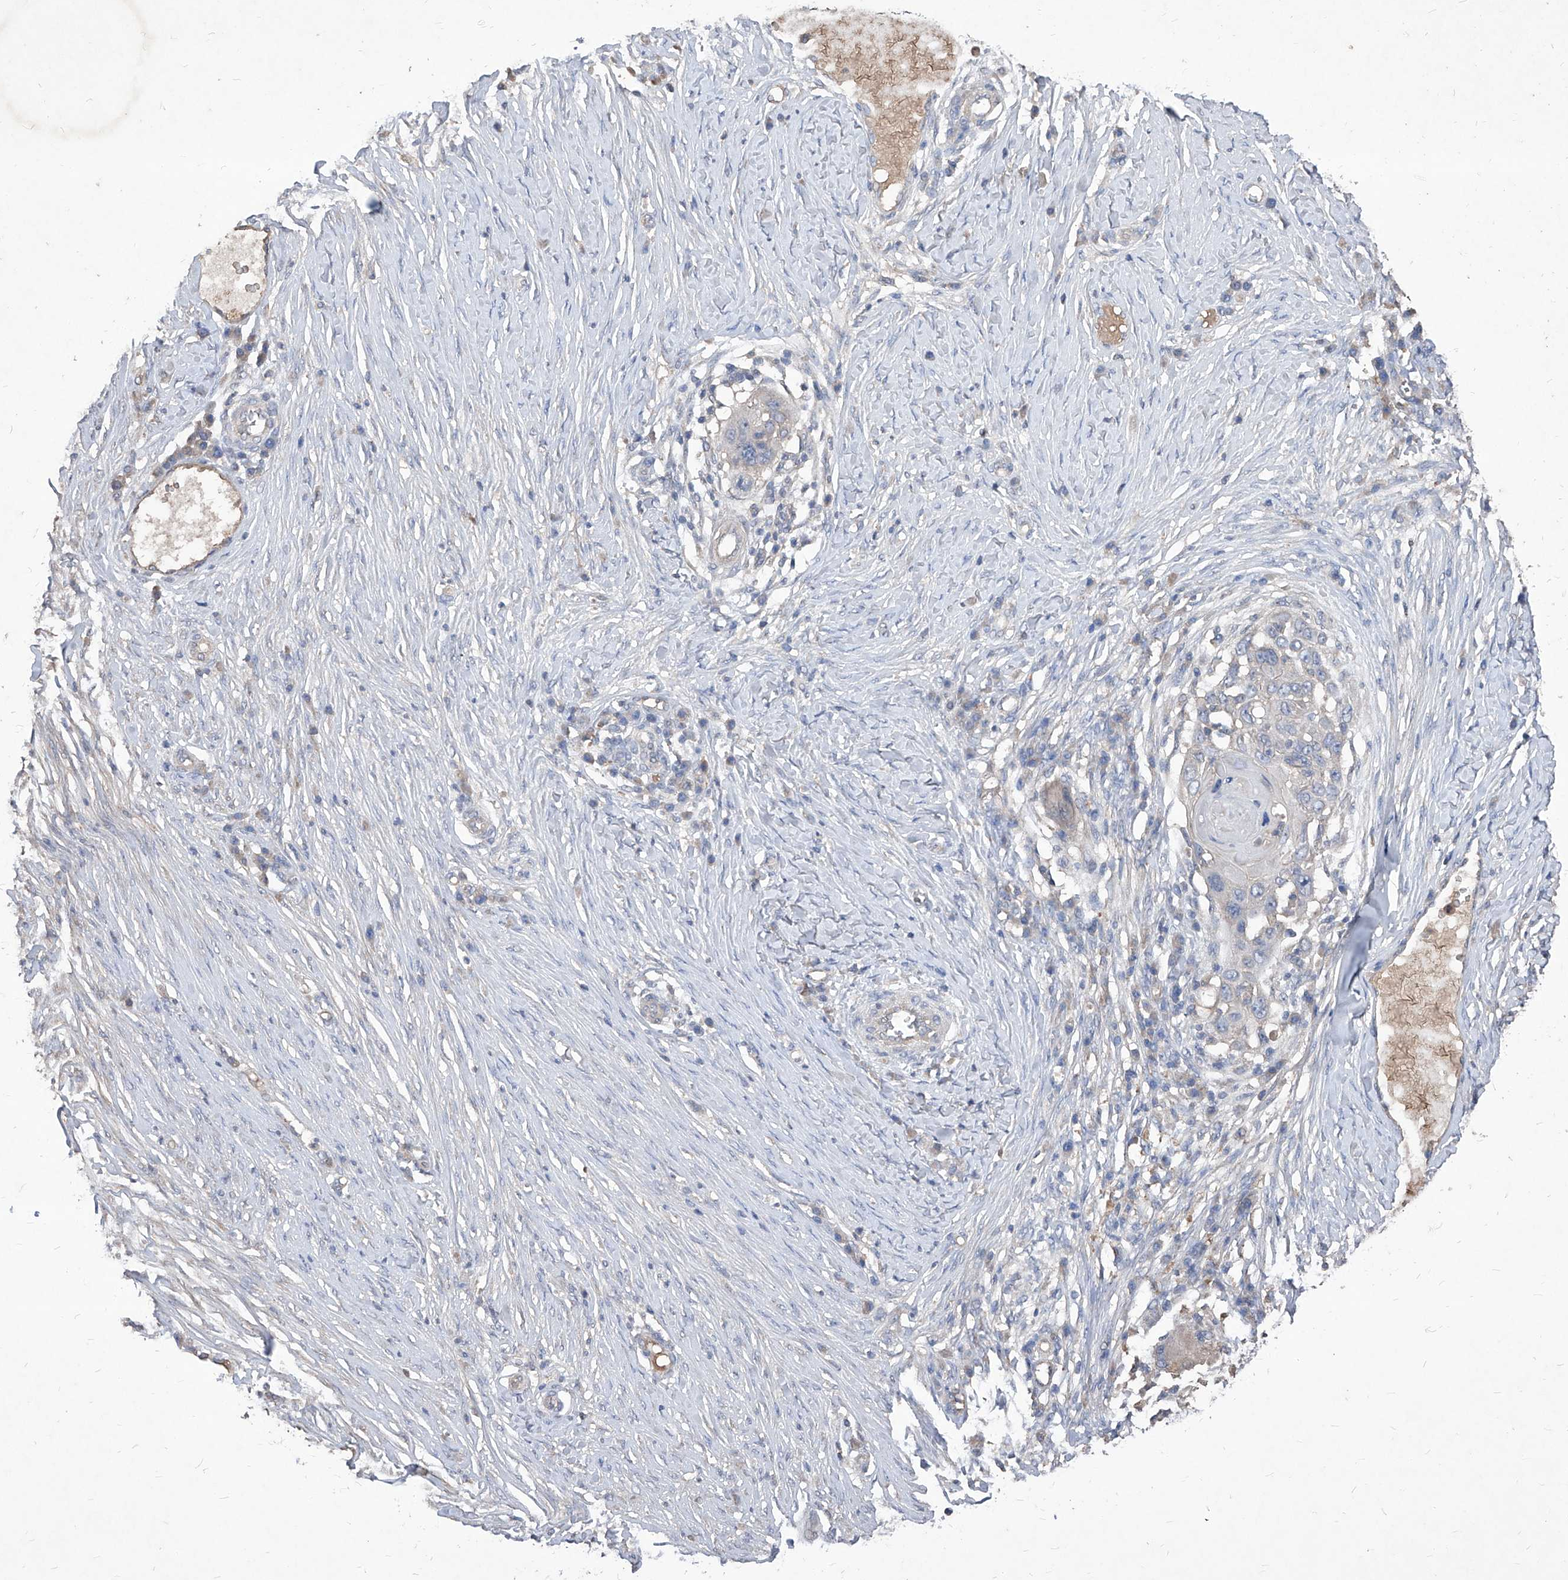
{"staining": {"intensity": "negative", "quantity": "none", "location": "none"}, "tissue": "skin cancer", "cell_type": "Tumor cells", "image_type": "cancer", "snomed": [{"axis": "morphology", "description": "Squamous cell carcinoma, NOS"}, {"axis": "topography", "description": "Skin"}], "caption": "Human skin squamous cell carcinoma stained for a protein using immunohistochemistry (IHC) demonstrates no staining in tumor cells.", "gene": "SYNGR1", "patient": {"sex": "female", "age": 44}}